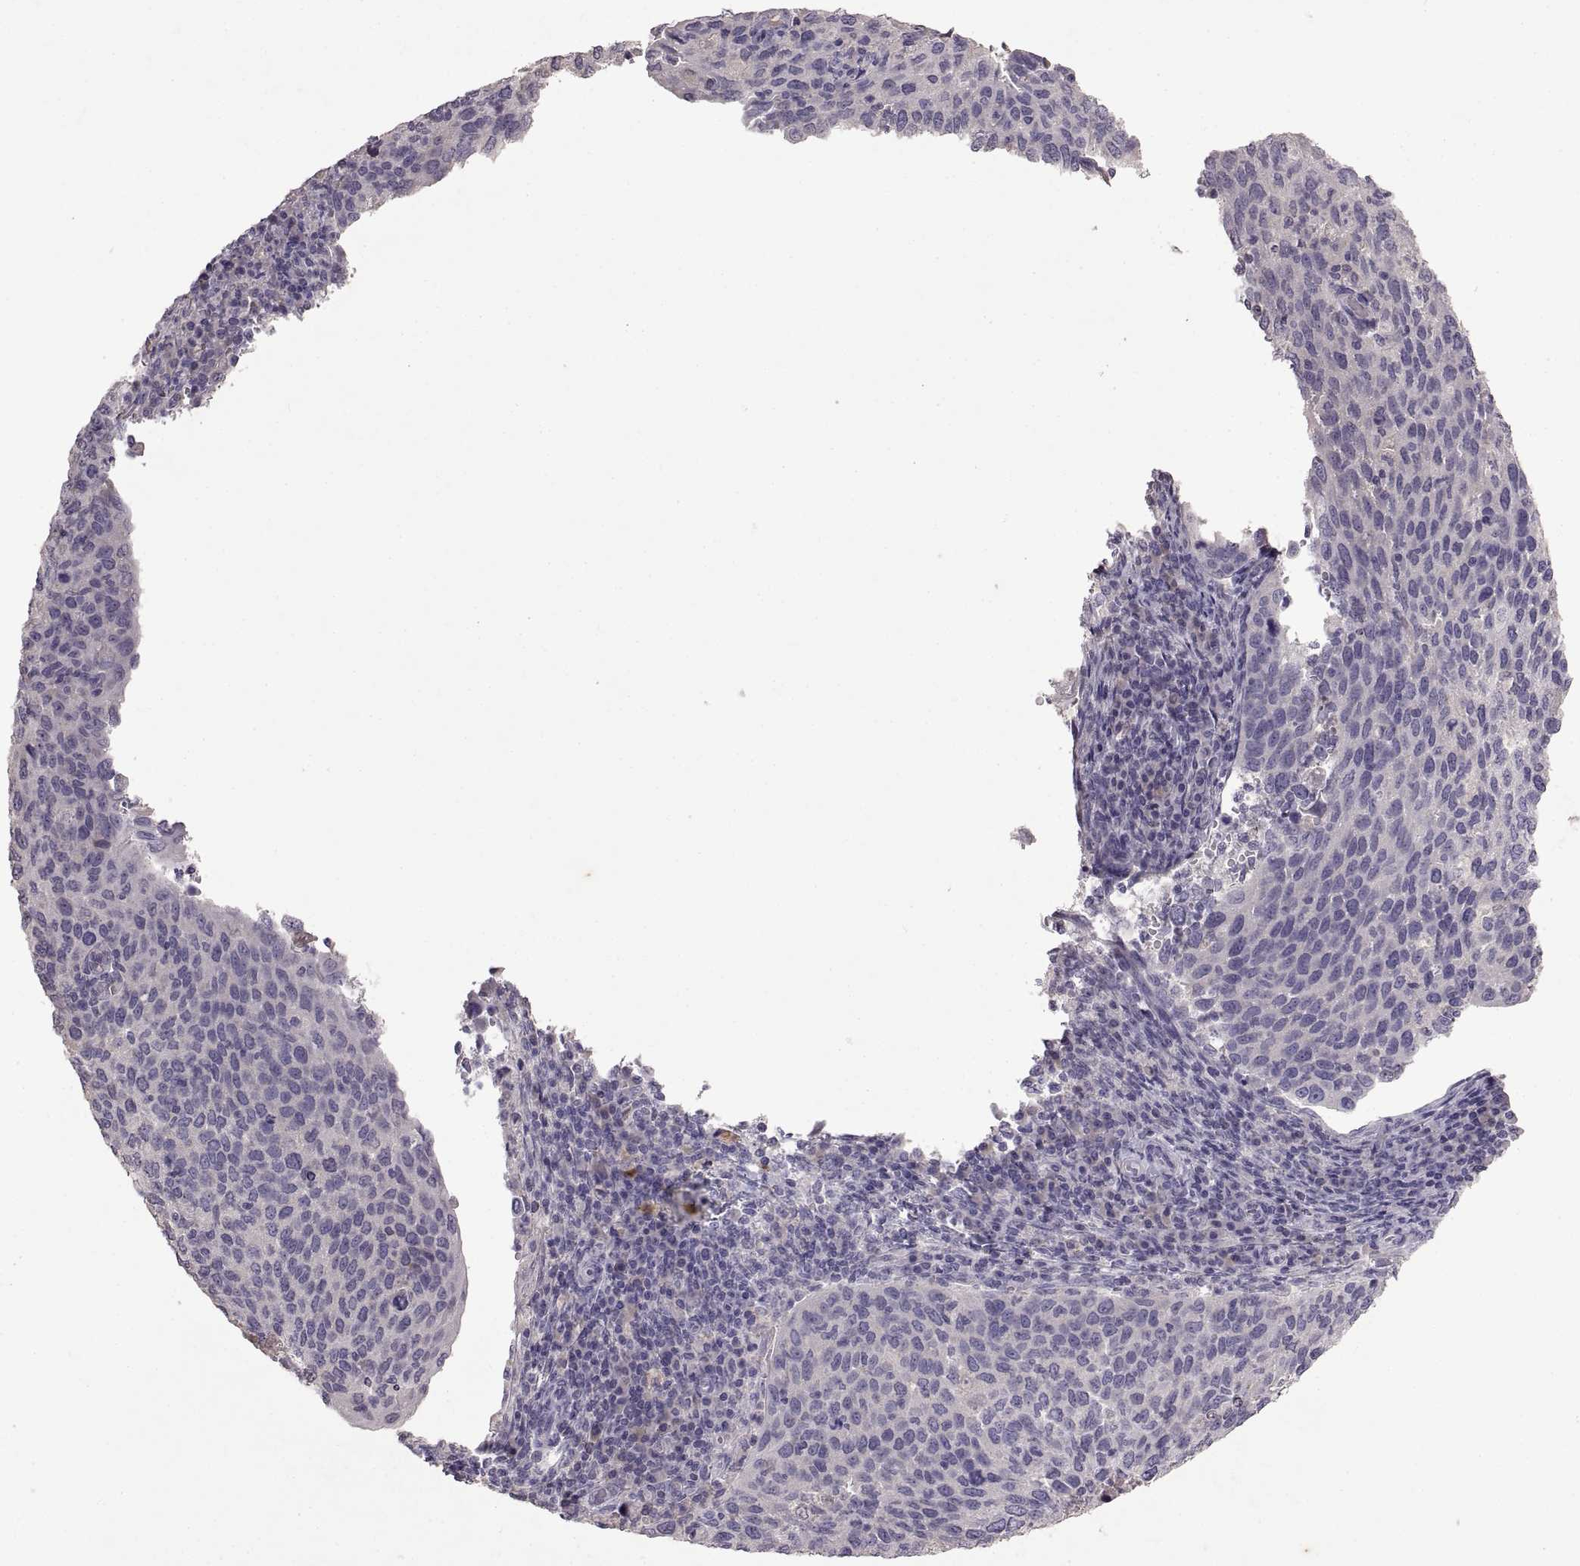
{"staining": {"intensity": "negative", "quantity": "none", "location": "none"}, "tissue": "cervical cancer", "cell_type": "Tumor cells", "image_type": "cancer", "snomed": [{"axis": "morphology", "description": "Squamous cell carcinoma, NOS"}, {"axis": "topography", "description": "Cervix"}], "caption": "Photomicrograph shows no significant protein staining in tumor cells of cervical cancer.", "gene": "DEFB136", "patient": {"sex": "female", "age": 54}}